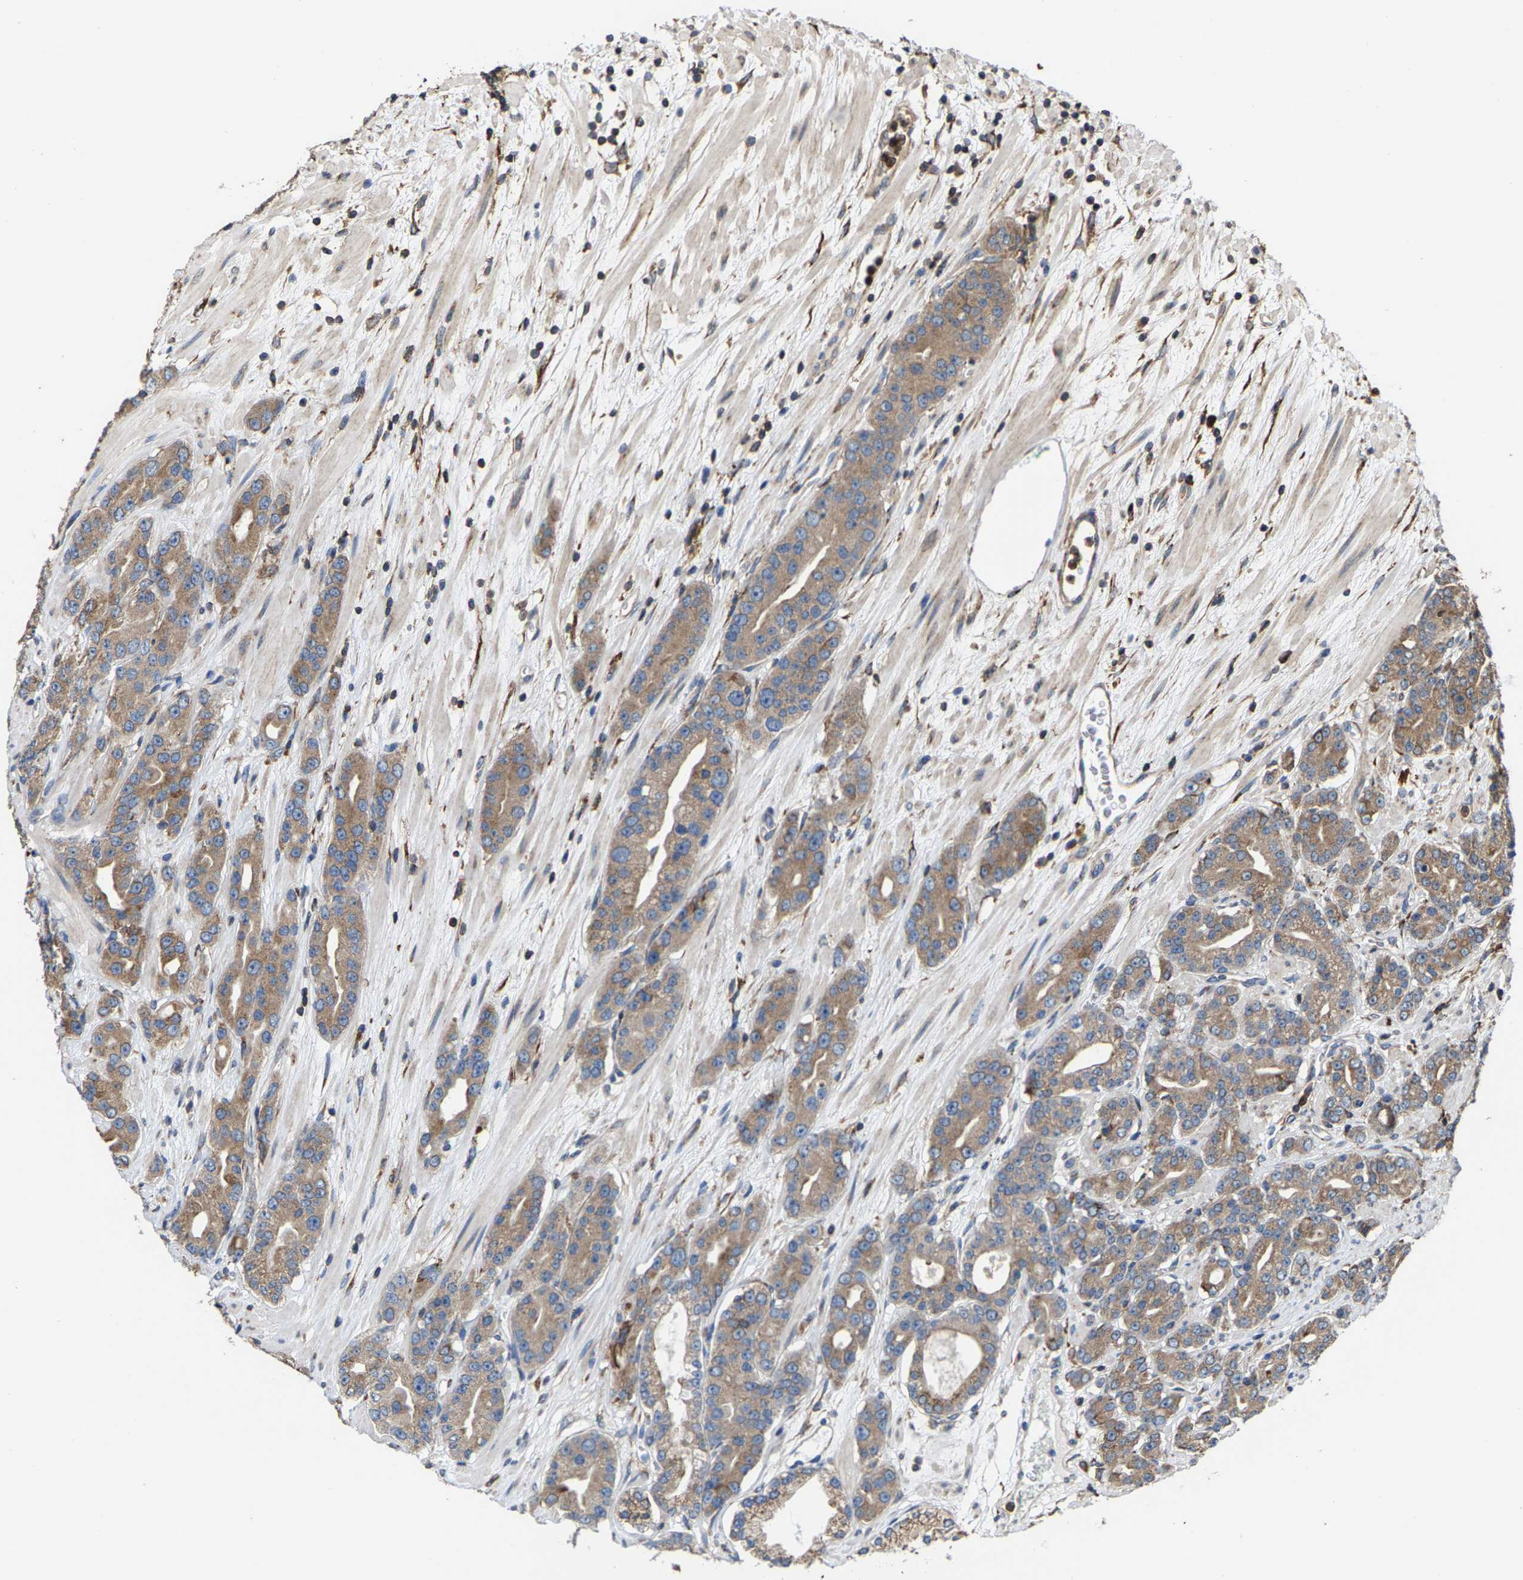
{"staining": {"intensity": "moderate", "quantity": ">75%", "location": "cytoplasmic/membranous"}, "tissue": "prostate cancer", "cell_type": "Tumor cells", "image_type": "cancer", "snomed": [{"axis": "morphology", "description": "Adenocarcinoma, High grade"}, {"axis": "topography", "description": "Prostate"}], "caption": "This is an image of immunohistochemistry (IHC) staining of prostate cancer, which shows moderate expression in the cytoplasmic/membranous of tumor cells.", "gene": "FGD3", "patient": {"sex": "male", "age": 71}}